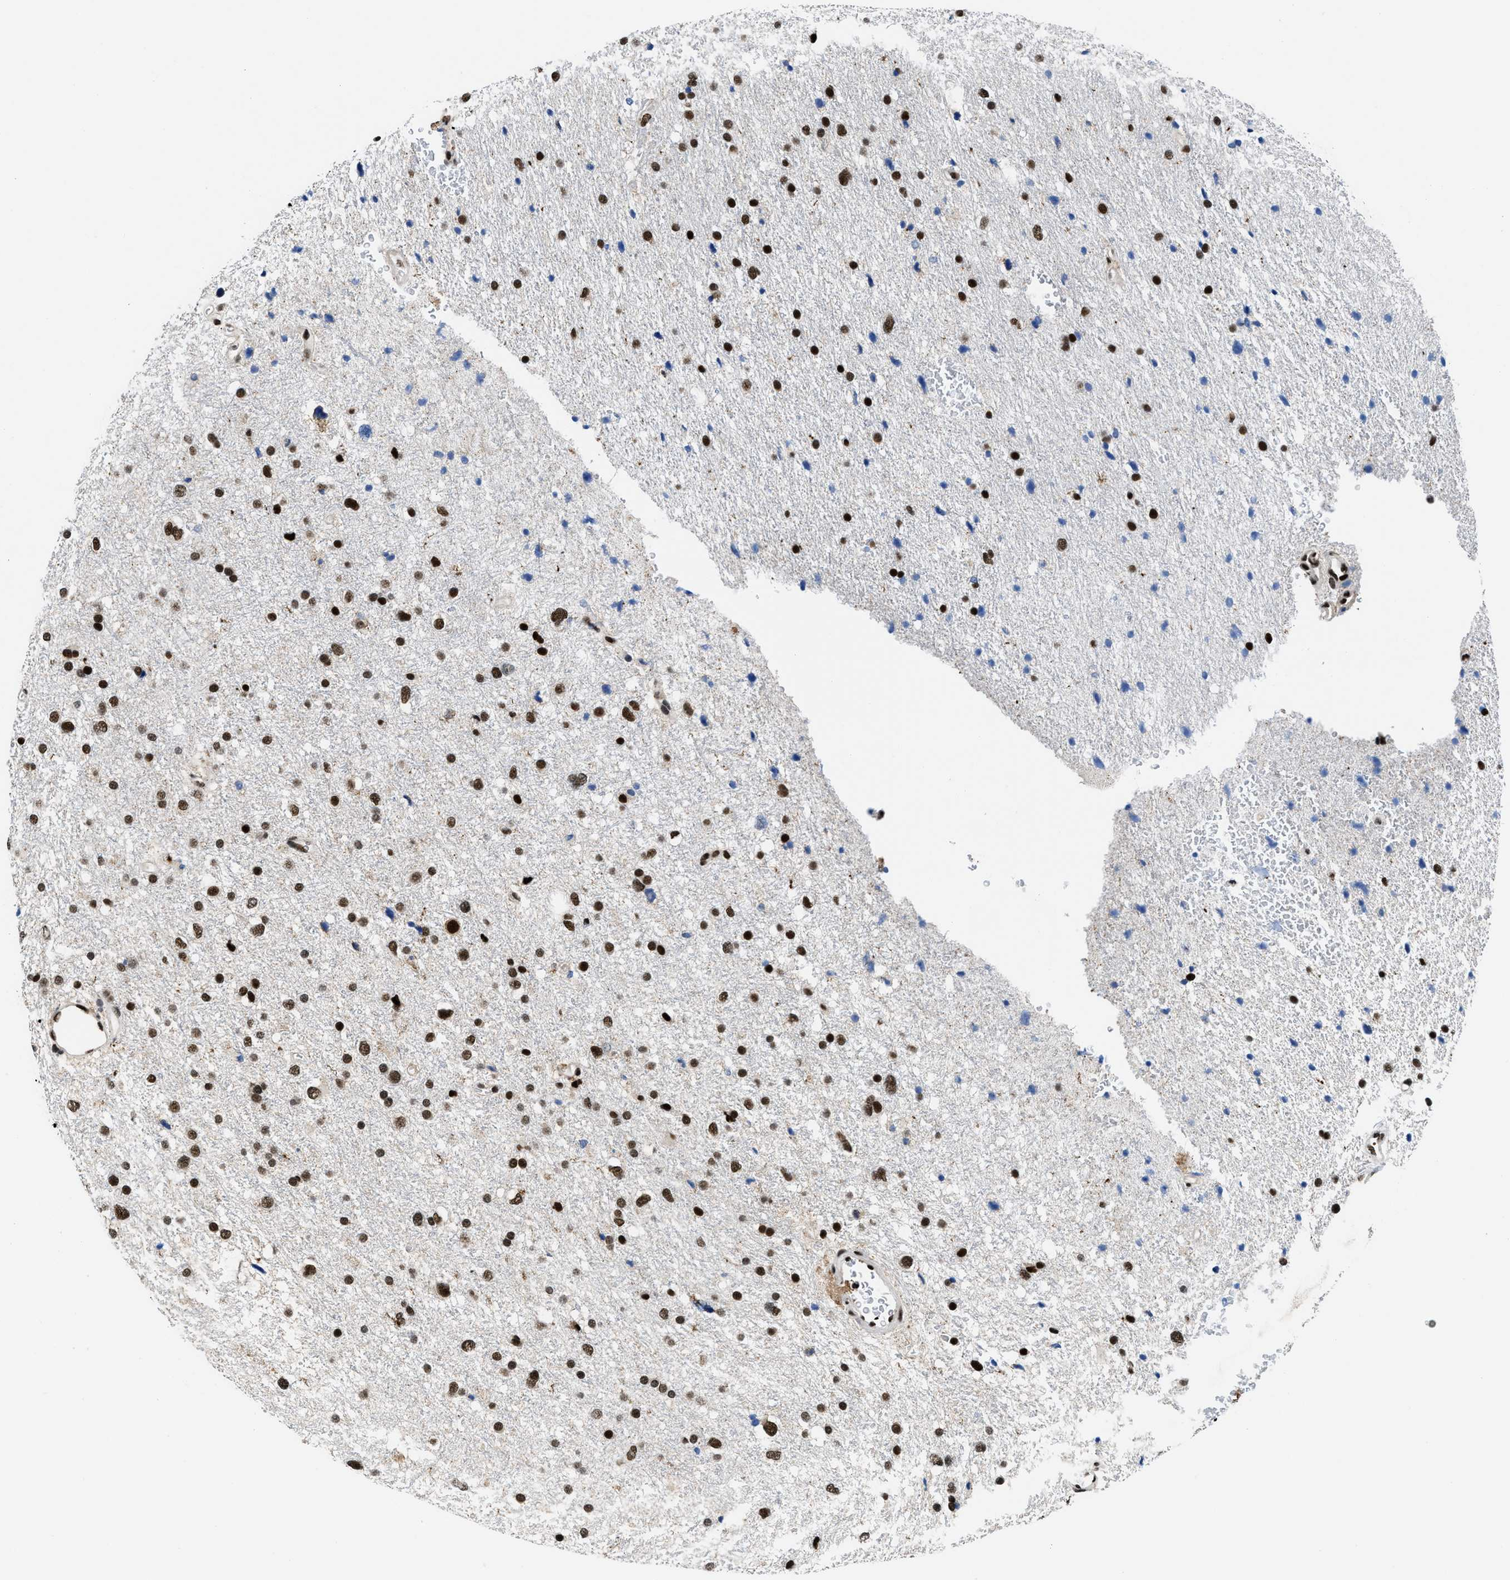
{"staining": {"intensity": "strong", "quantity": ">75%", "location": "nuclear"}, "tissue": "glioma", "cell_type": "Tumor cells", "image_type": "cancer", "snomed": [{"axis": "morphology", "description": "Glioma, malignant, Low grade"}, {"axis": "topography", "description": "Brain"}], "caption": "Immunohistochemical staining of human glioma demonstrates high levels of strong nuclear staining in approximately >75% of tumor cells.", "gene": "HNRNPH2", "patient": {"sex": "female", "age": 37}}